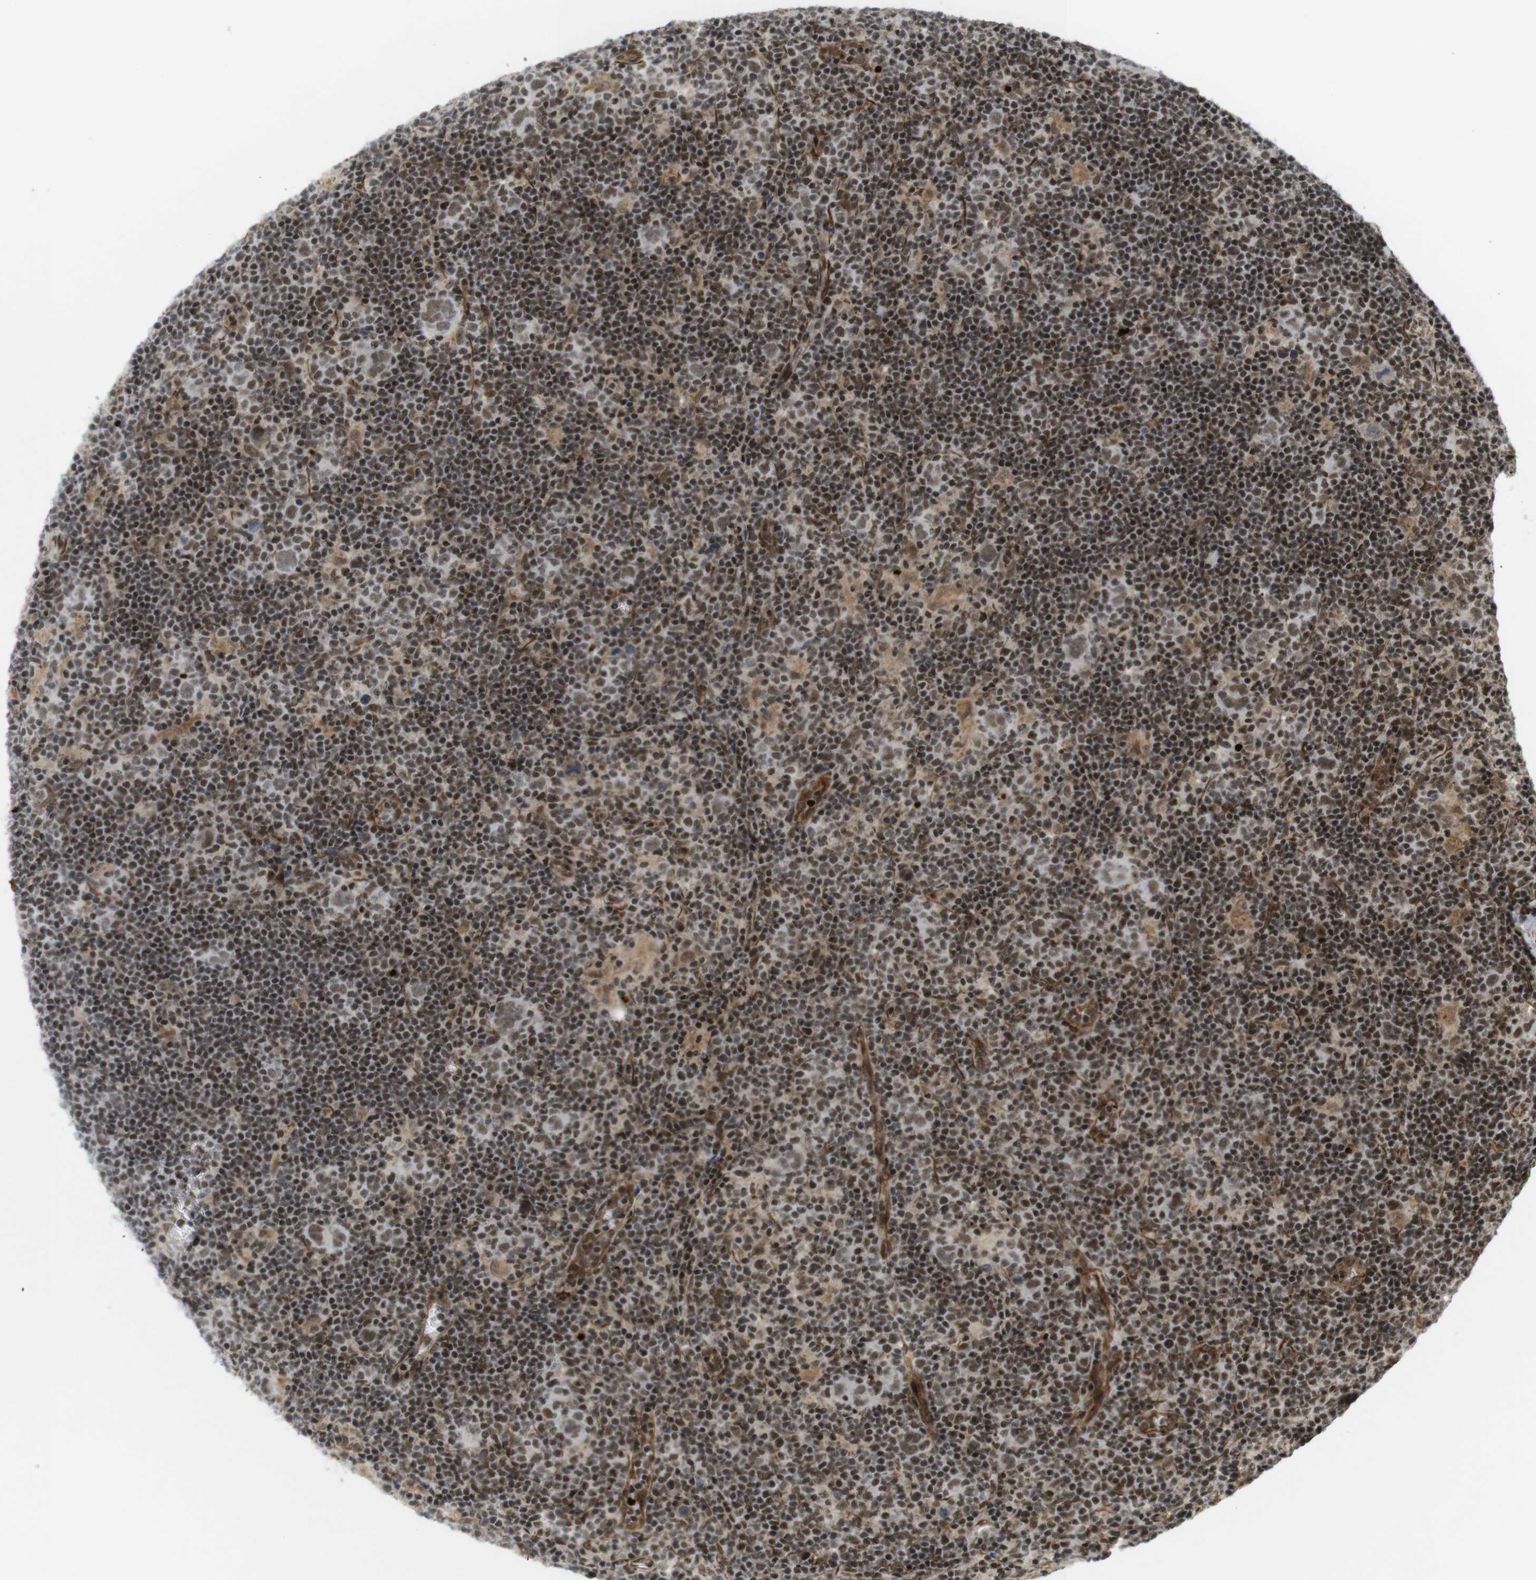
{"staining": {"intensity": "moderate", "quantity": ">75%", "location": "nuclear"}, "tissue": "lymphoma", "cell_type": "Tumor cells", "image_type": "cancer", "snomed": [{"axis": "morphology", "description": "Hodgkin's disease, NOS"}, {"axis": "topography", "description": "Lymph node"}], "caption": "Protein expression analysis of human lymphoma reveals moderate nuclear staining in approximately >75% of tumor cells.", "gene": "SP2", "patient": {"sex": "female", "age": 57}}